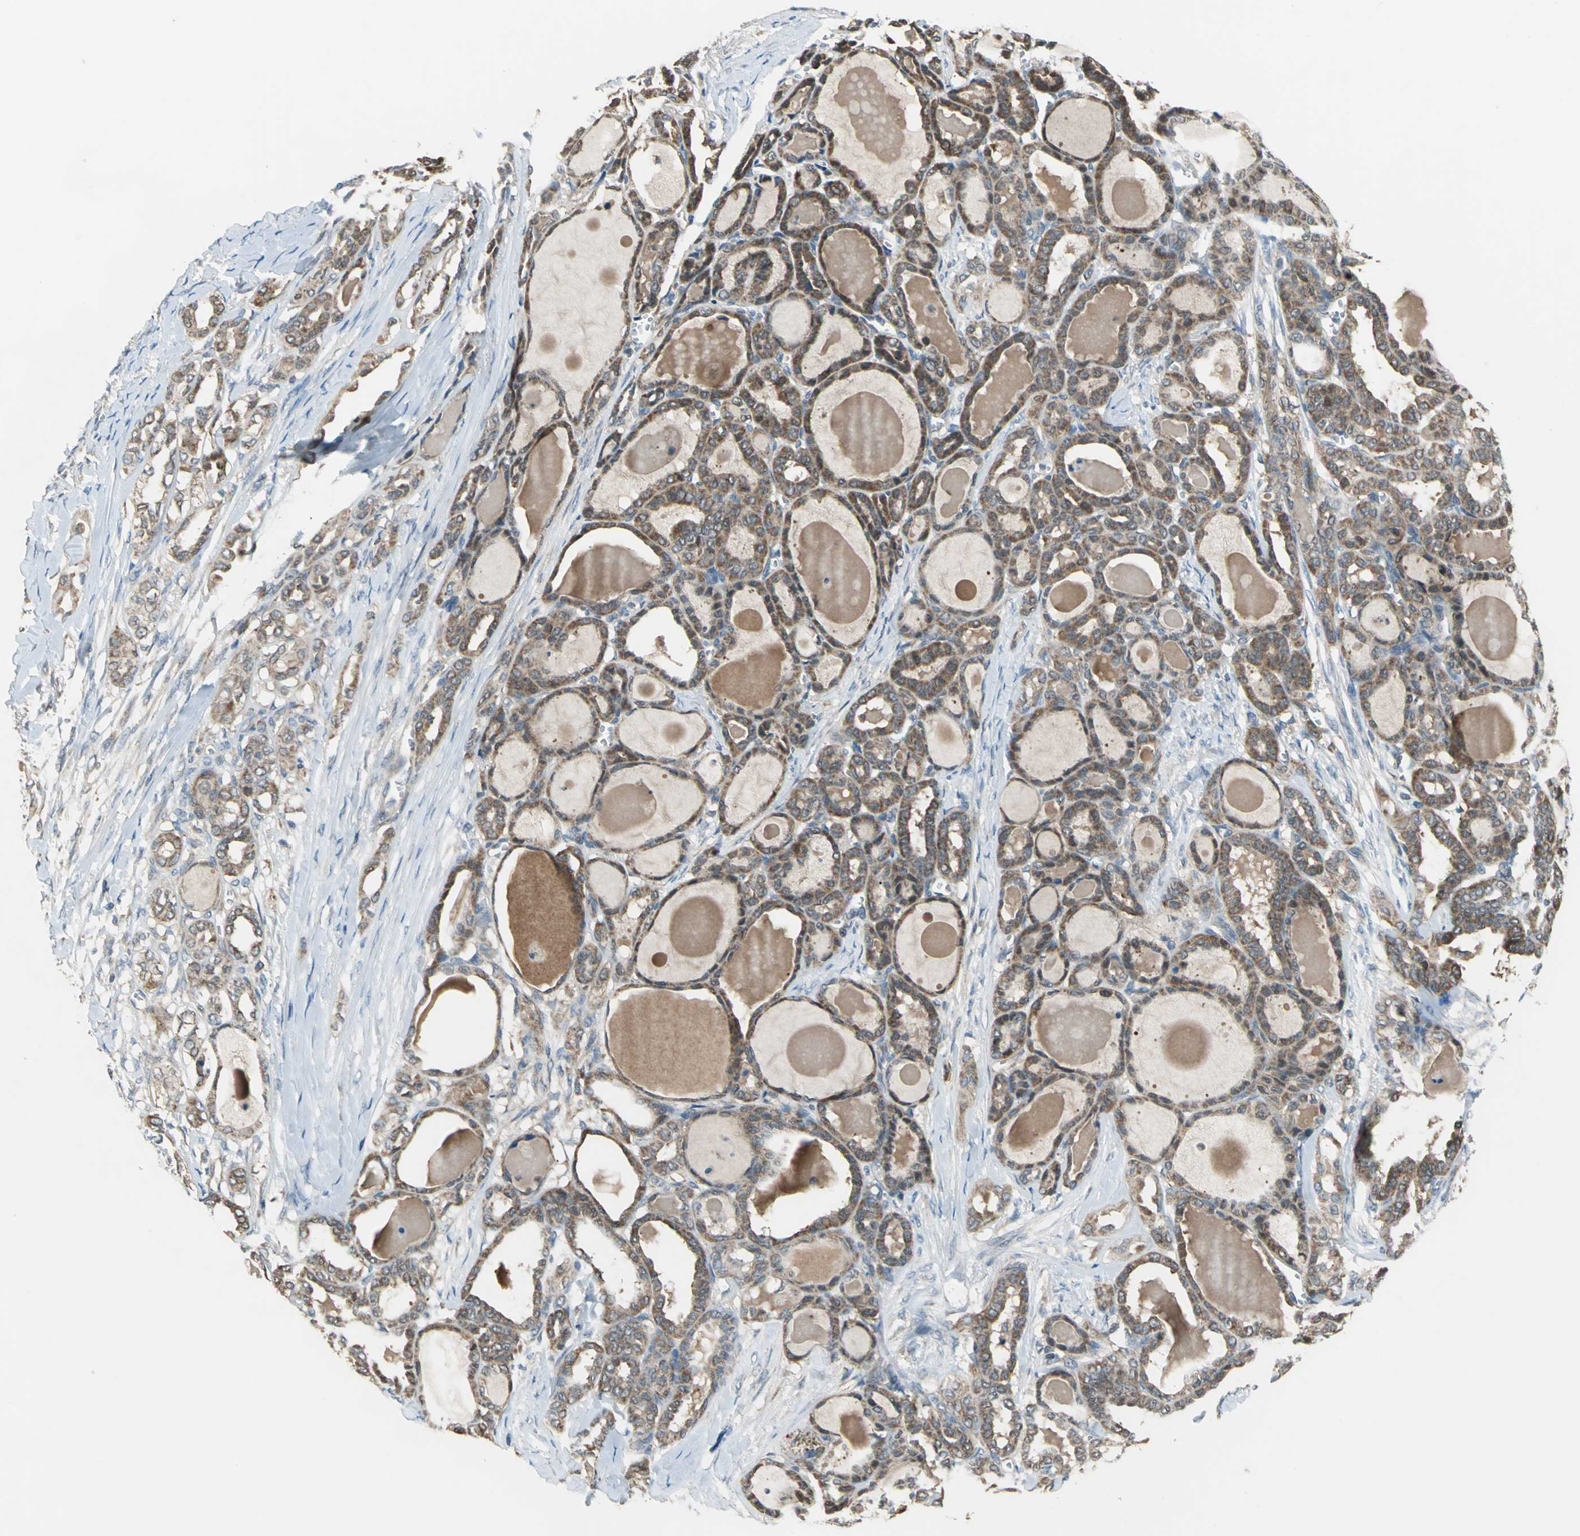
{"staining": {"intensity": "strong", "quantity": ">75%", "location": "cytoplasmic/membranous"}, "tissue": "thyroid cancer", "cell_type": "Tumor cells", "image_type": "cancer", "snomed": [{"axis": "morphology", "description": "Carcinoma, NOS"}, {"axis": "topography", "description": "Thyroid gland"}], "caption": "Brown immunohistochemical staining in thyroid cancer demonstrates strong cytoplasmic/membranous staining in about >75% of tumor cells.", "gene": "TRAK1", "patient": {"sex": "female", "age": 91}}